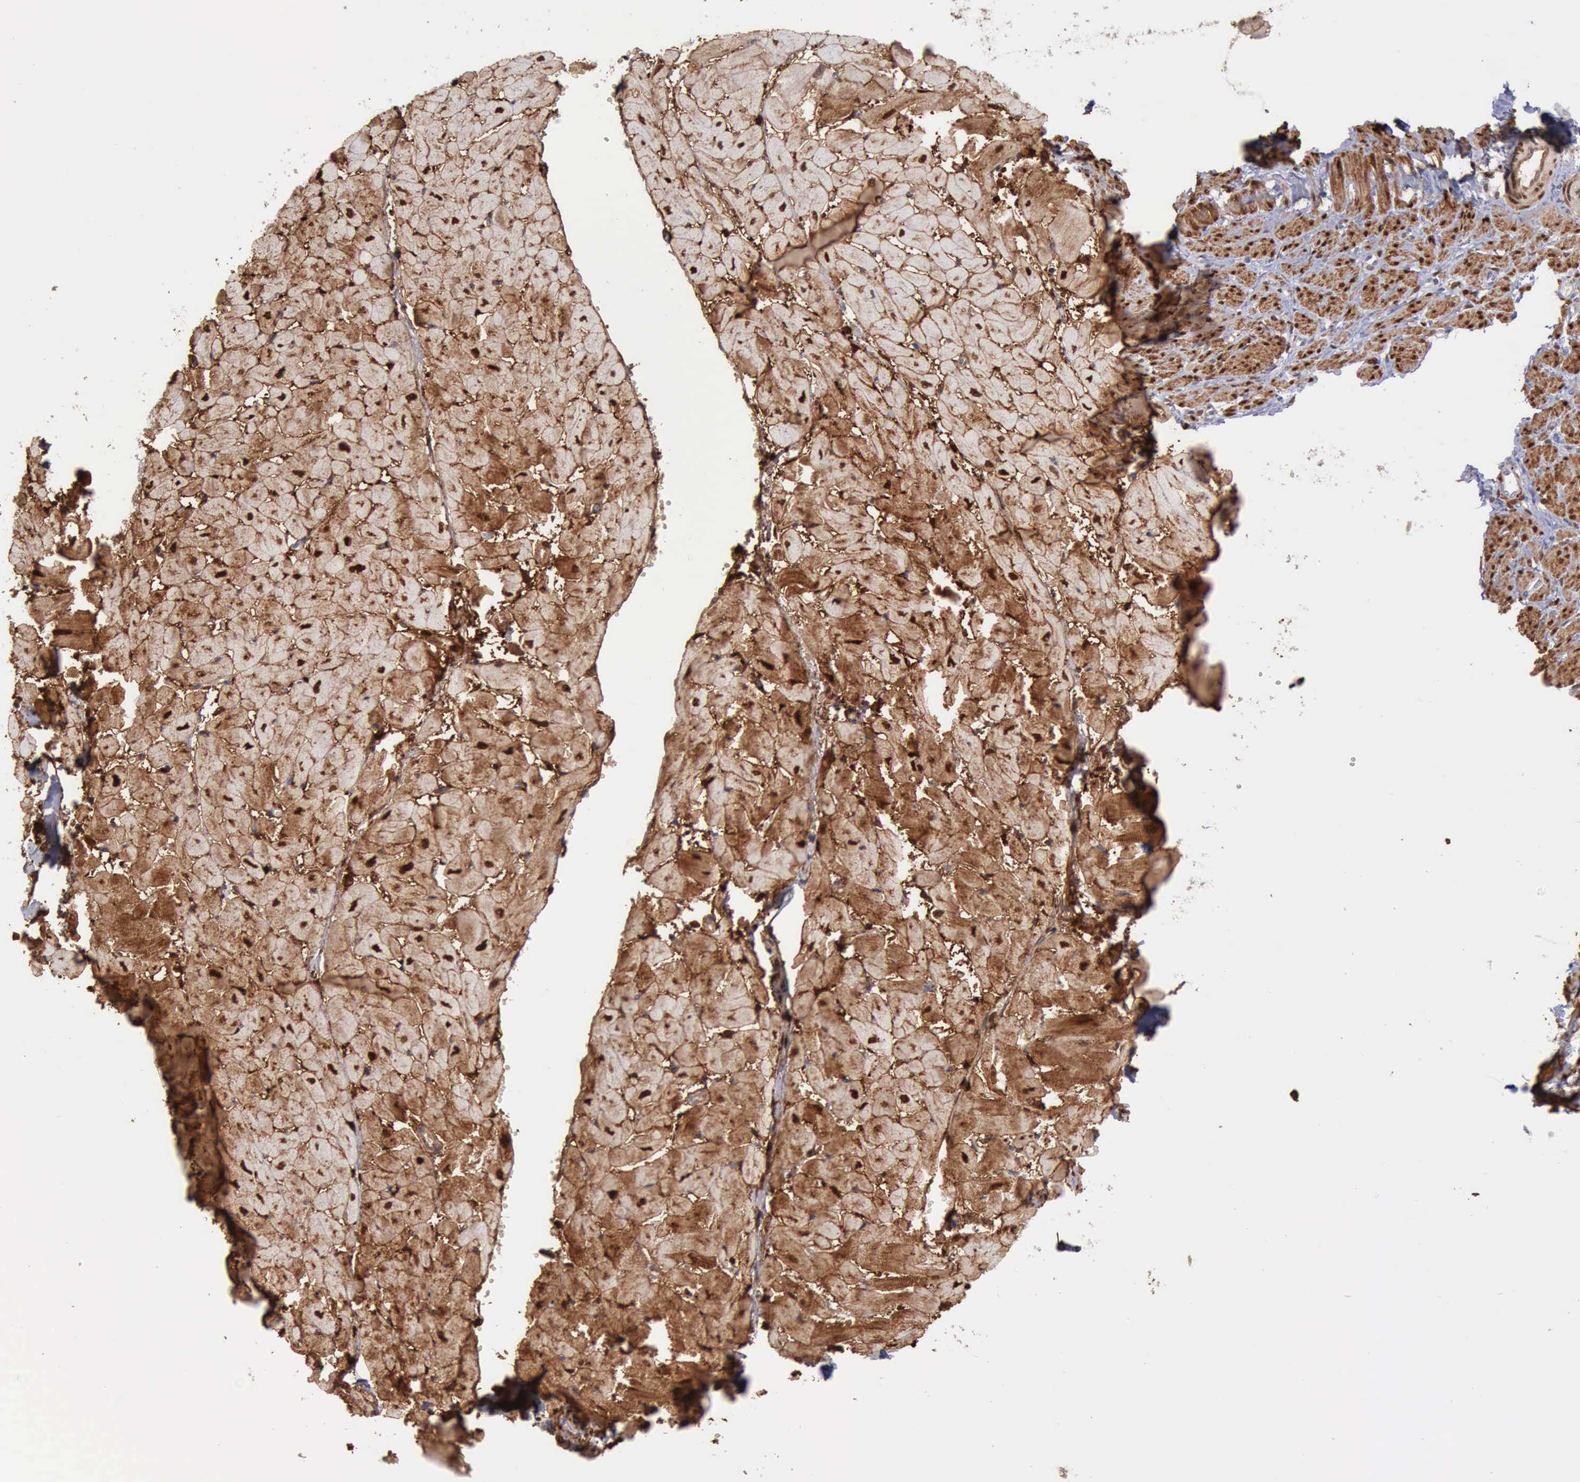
{"staining": {"intensity": "strong", "quantity": ">75%", "location": "cytoplasmic/membranous,nuclear"}, "tissue": "heart muscle", "cell_type": "Cardiomyocytes", "image_type": "normal", "snomed": [{"axis": "morphology", "description": "Normal tissue, NOS"}, {"axis": "topography", "description": "Heart"}], "caption": "Strong cytoplasmic/membranous,nuclear expression is appreciated in approximately >75% of cardiomyocytes in unremarkable heart muscle. (DAB = brown stain, brightfield microscopy at high magnification).", "gene": "FHL1", "patient": {"sex": "female", "age": 19}}